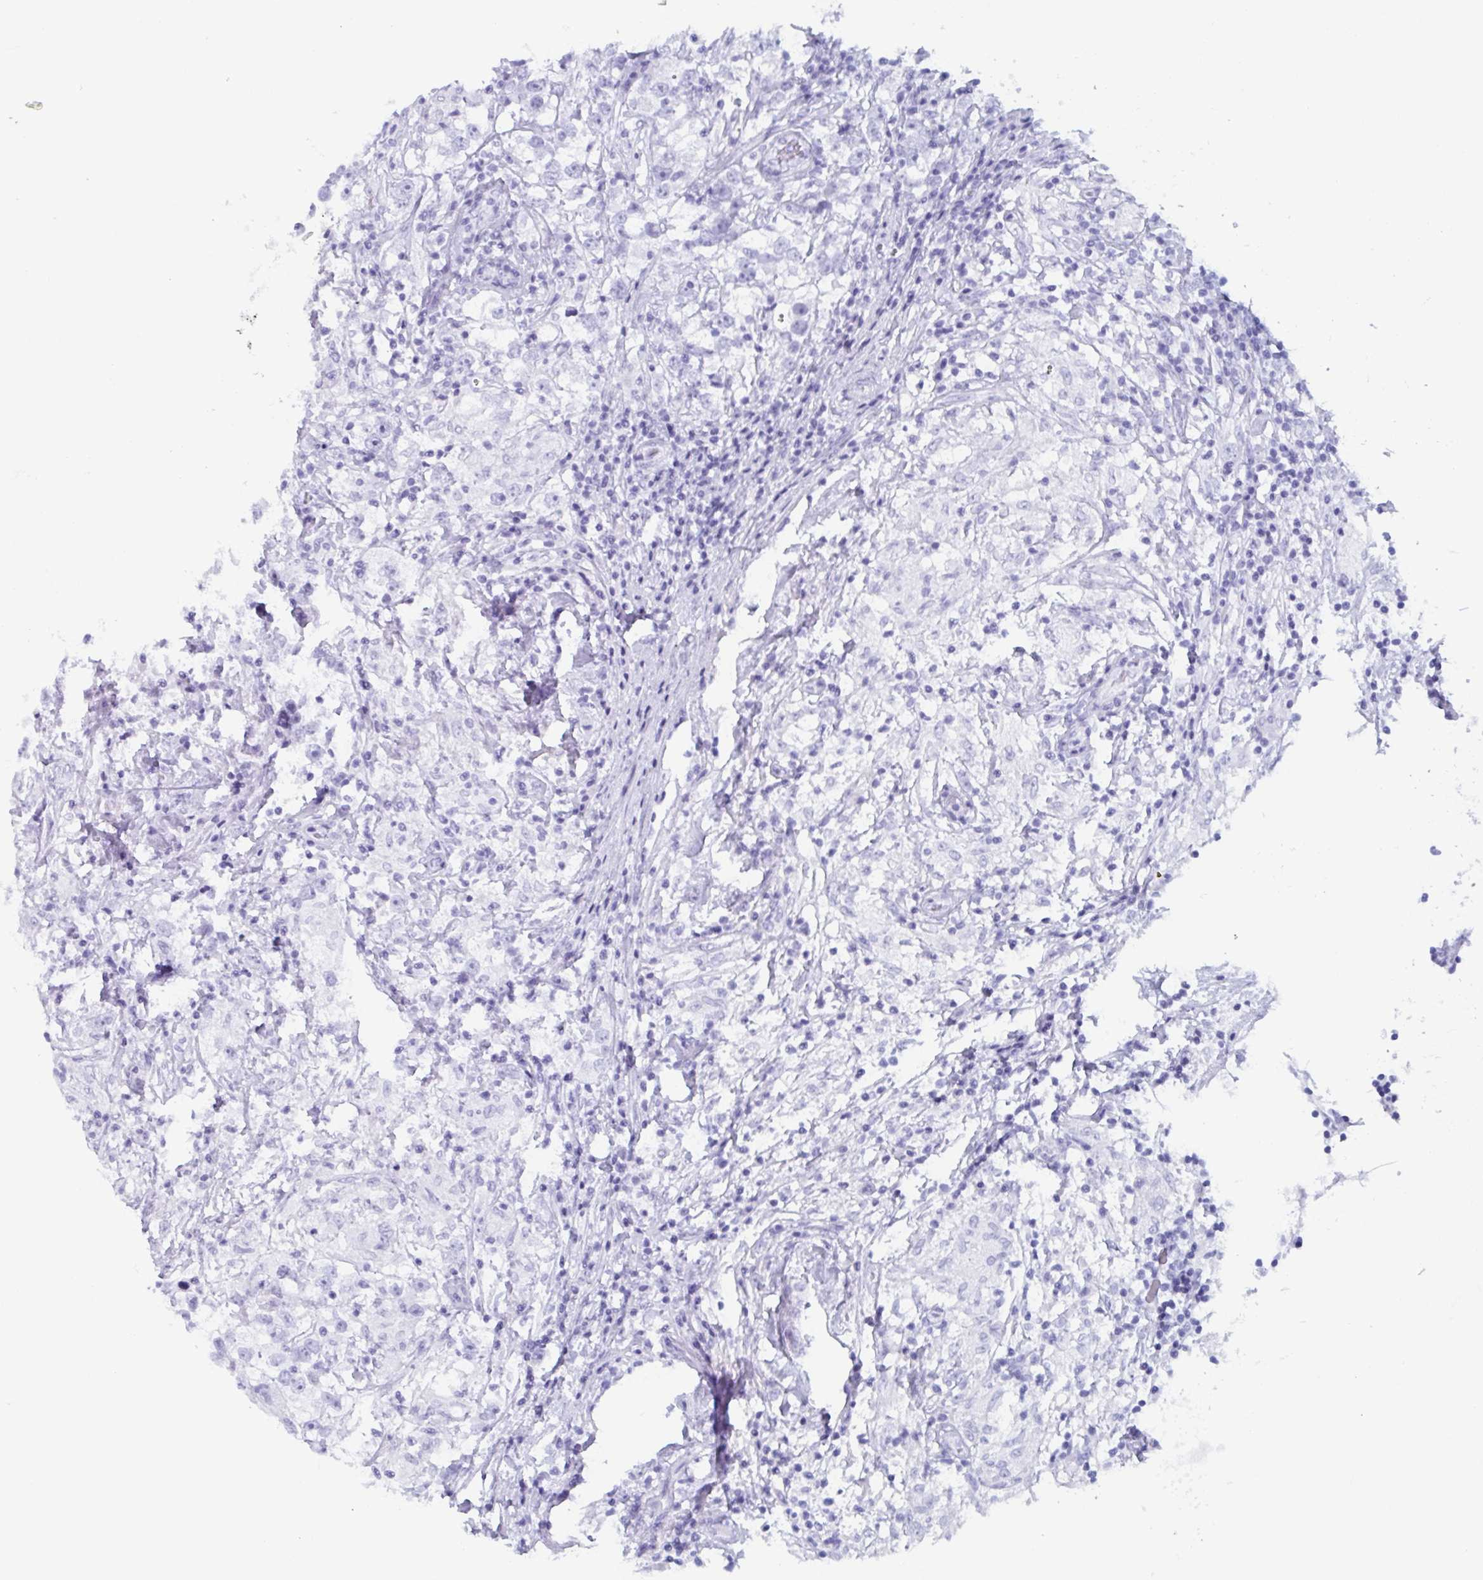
{"staining": {"intensity": "negative", "quantity": "none", "location": "none"}, "tissue": "testis cancer", "cell_type": "Tumor cells", "image_type": "cancer", "snomed": [{"axis": "morphology", "description": "Seminoma, NOS"}, {"axis": "topography", "description": "Testis"}], "caption": "An image of human testis seminoma is negative for staining in tumor cells.", "gene": "BPI", "patient": {"sex": "male", "age": 46}}